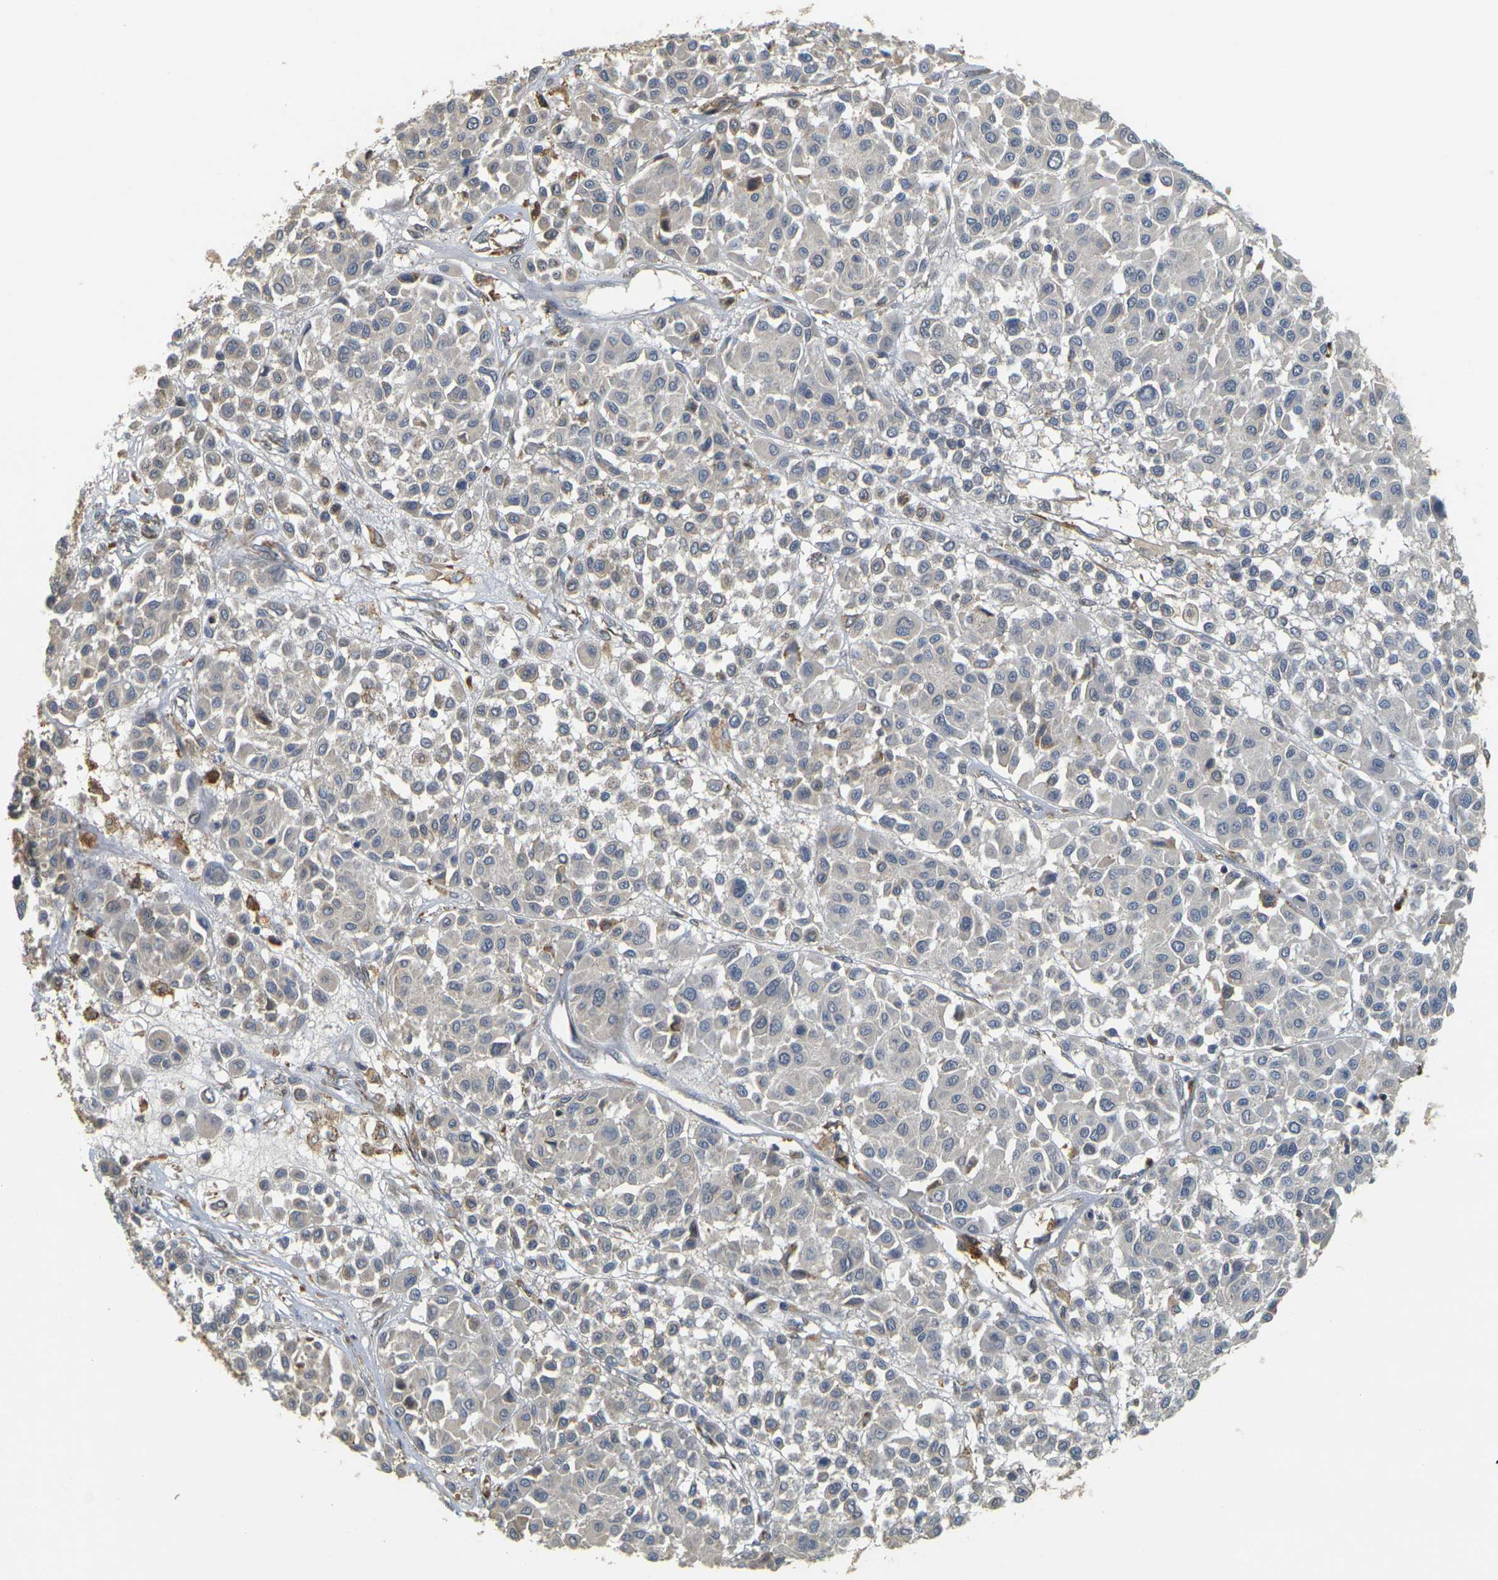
{"staining": {"intensity": "negative", "quantity": "none", "location": "none"}, "tissue": "melanoma", "cell_type": "Tumor cells", "image_type": "cancer", "snomed": [{"axis": "morphology", "description": "Malignant melanoma, Metastatic site"}, {"axis": "topography", "description": "Soft tissue"}], "caption": "Melanoma was stained to show a protein in brown. There is no significant staining in tumor cells. (DAB (3,3'-diaminobenzidine) immunohistochemistry, high magnification).", "gene": "MEGF9", "patient": {"sex": "male", "age": 41}}